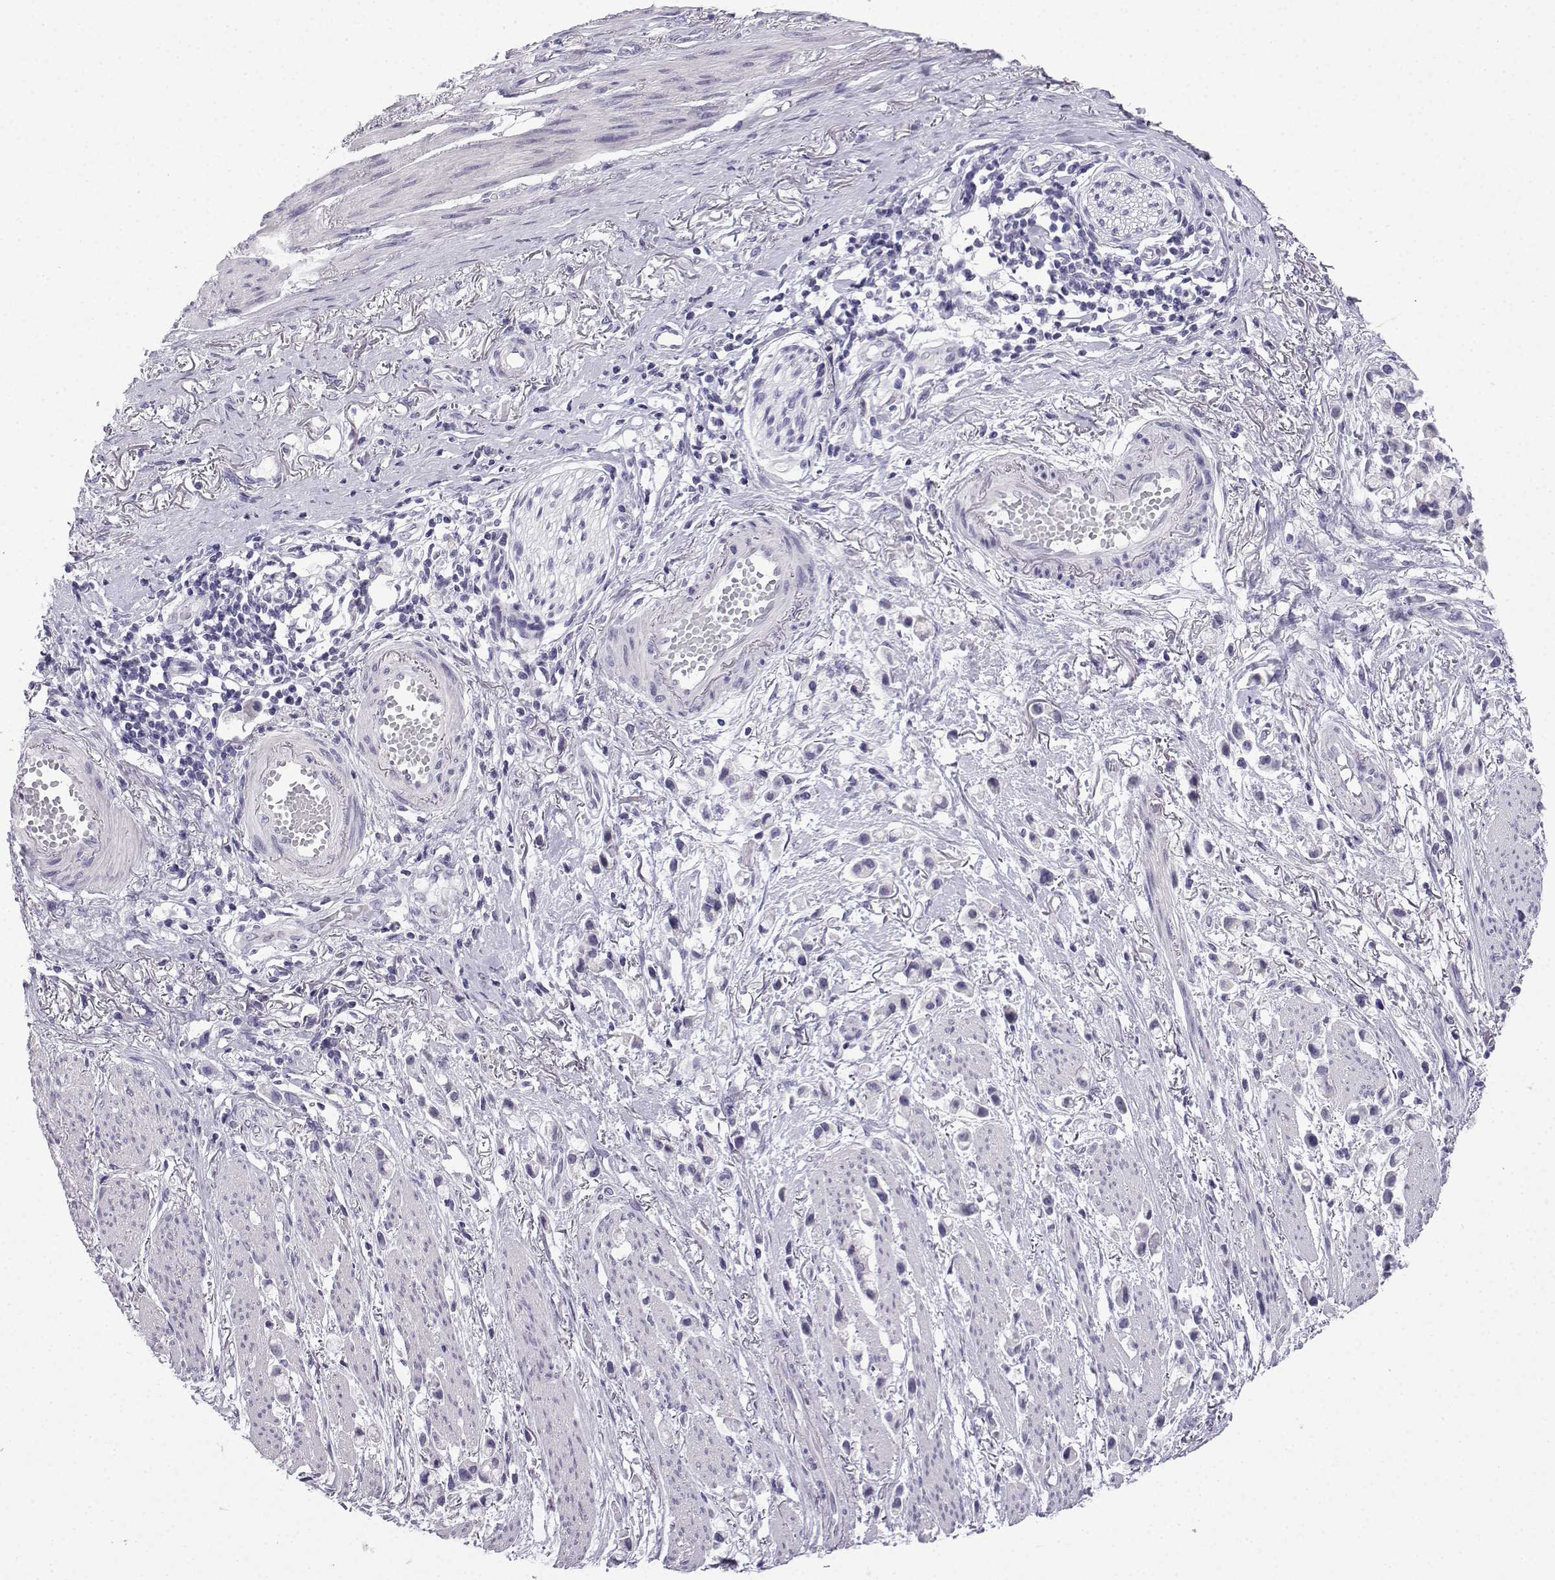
{"staining": {"intensity": "negative", "quantity": "none", "location": "none"}, "tissue": "stomach cancer", "cell_type": "Tumor cells", "image_type": "cancer", "snomed": [{"axis": "morphology", "description": "Adenocarcinoma, NOS"}, {"axis": "topography", "description": "Stomach"}], "caption": "An IHC photomicrograph of stomach adenocarcinoma is shown. There is no staining in tumor cells of stomach adenocarcinoma. (DAB (3,3'-diaminobenzidine) immunohistochemistry (IHC), high magnification).", "gene": "ACRBP", "patient": {"sex": "female", "age": 81}}